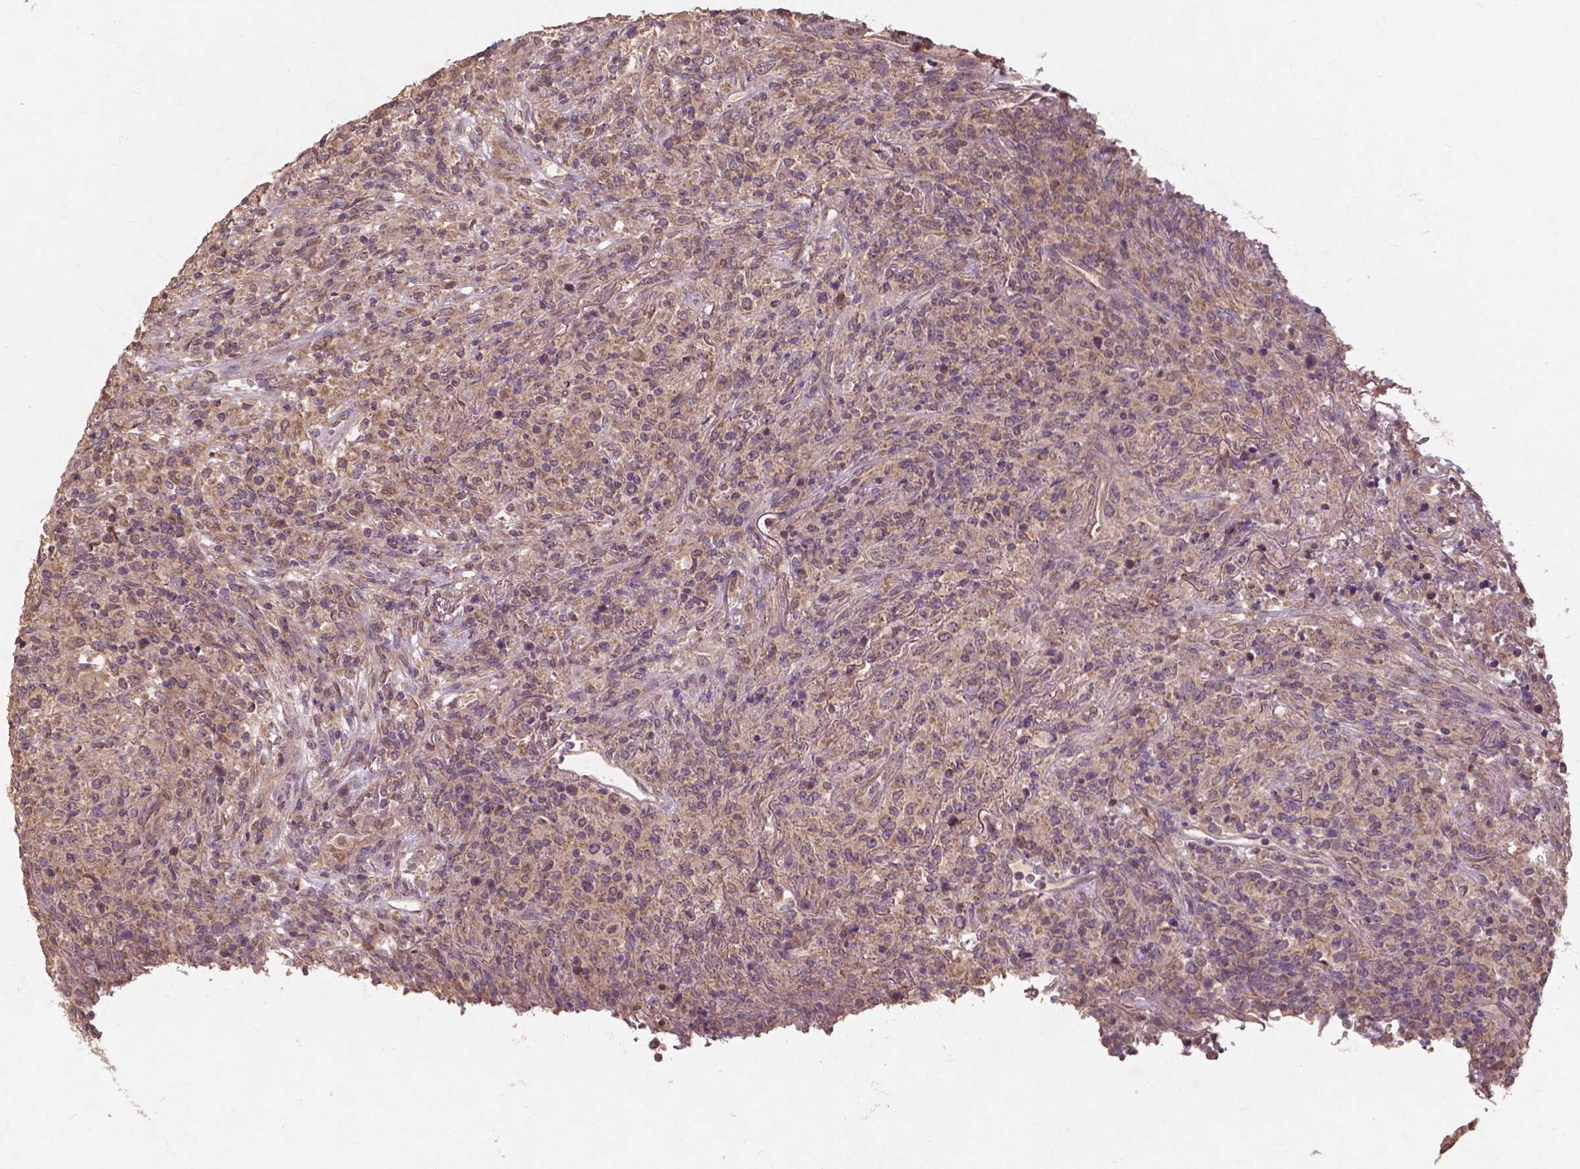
{"staining": {"intensity": "weak", "quantity": ">75%", "location": "cytoplasmic/membranous"}, "tissue": "lymphoma", "cell_type": "Tumor cells", "image_type": "cancer", "snomed": [{"axis": "morphology", "description": "Malignant lymphoma, non-Hodgkin's type, High grade"}, {"axis": "topography", "description": "Lung"}], "caption": "Brown immunohistochemical staining in human high-grade malignant lymphoma, non-Hodgkin's type displays weak cytoplasmic/membranous positivity in about >75% of tumor cells. Immunohistochemistry stains the protein of interest in brown and the nuclei are stained blue.", "gene": "ST6GALNAC5", "patient": {"sex": "male", "age": 79}}